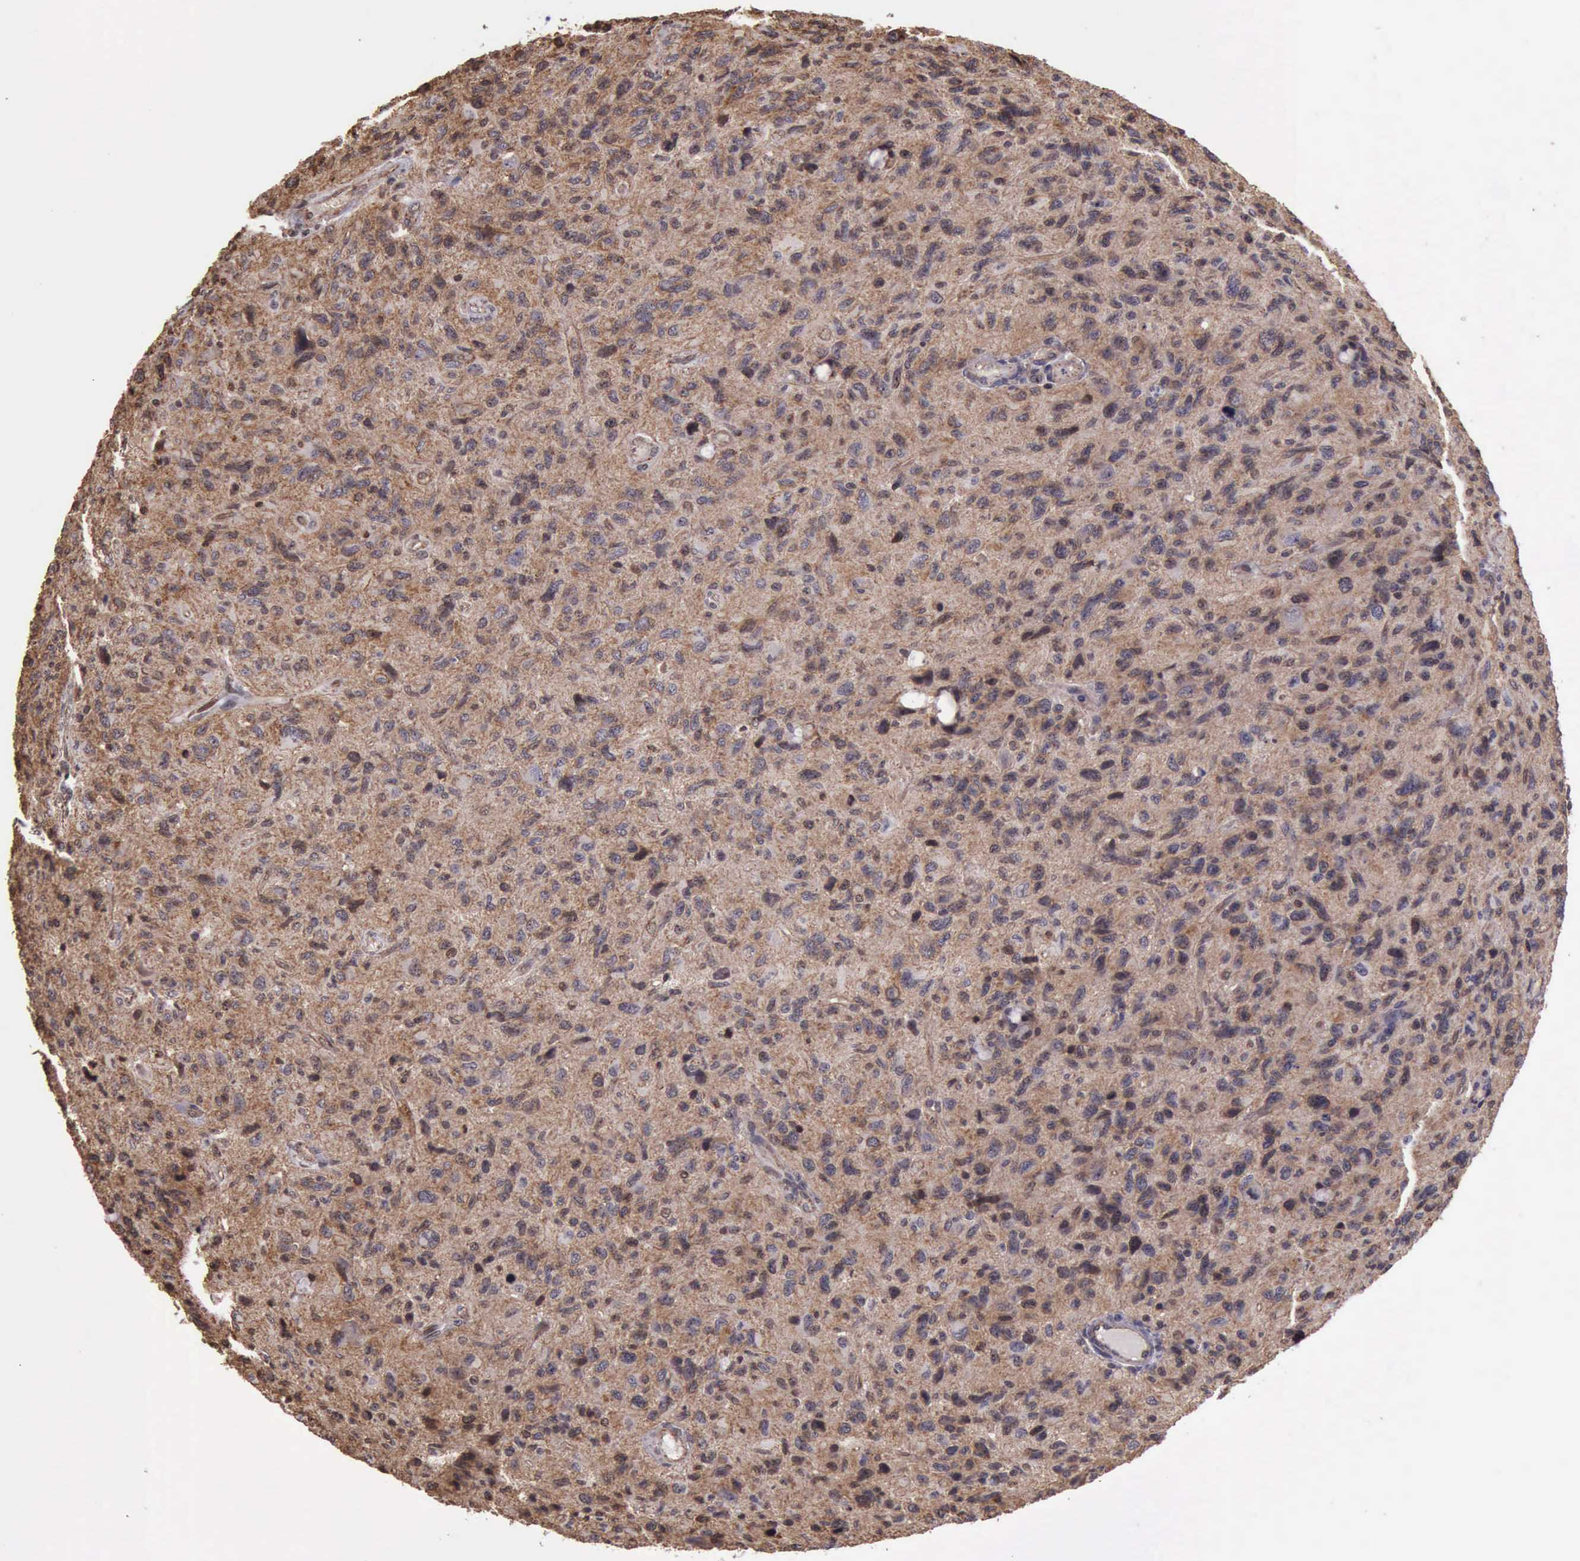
{"staining": {"intensity": "weak", "quantity": ">75%", "location": "cytoplasmic/membranous"}, "tissue": "glioma", "cell_type": "Tumor cells", "image_type": "cancer", "snomed": [{"axis": "morphology", "description": "Glioma, malignant, High grade"}, {"axis": "topography", "description": "Brain"}], "caption": "IHC of human glioma displays low levels of weak cytoplasmic/membranous expression in about >75% of tumor cells.", "gene": "CTNNB1", "patient": {"sex": "female", "age": 60}}